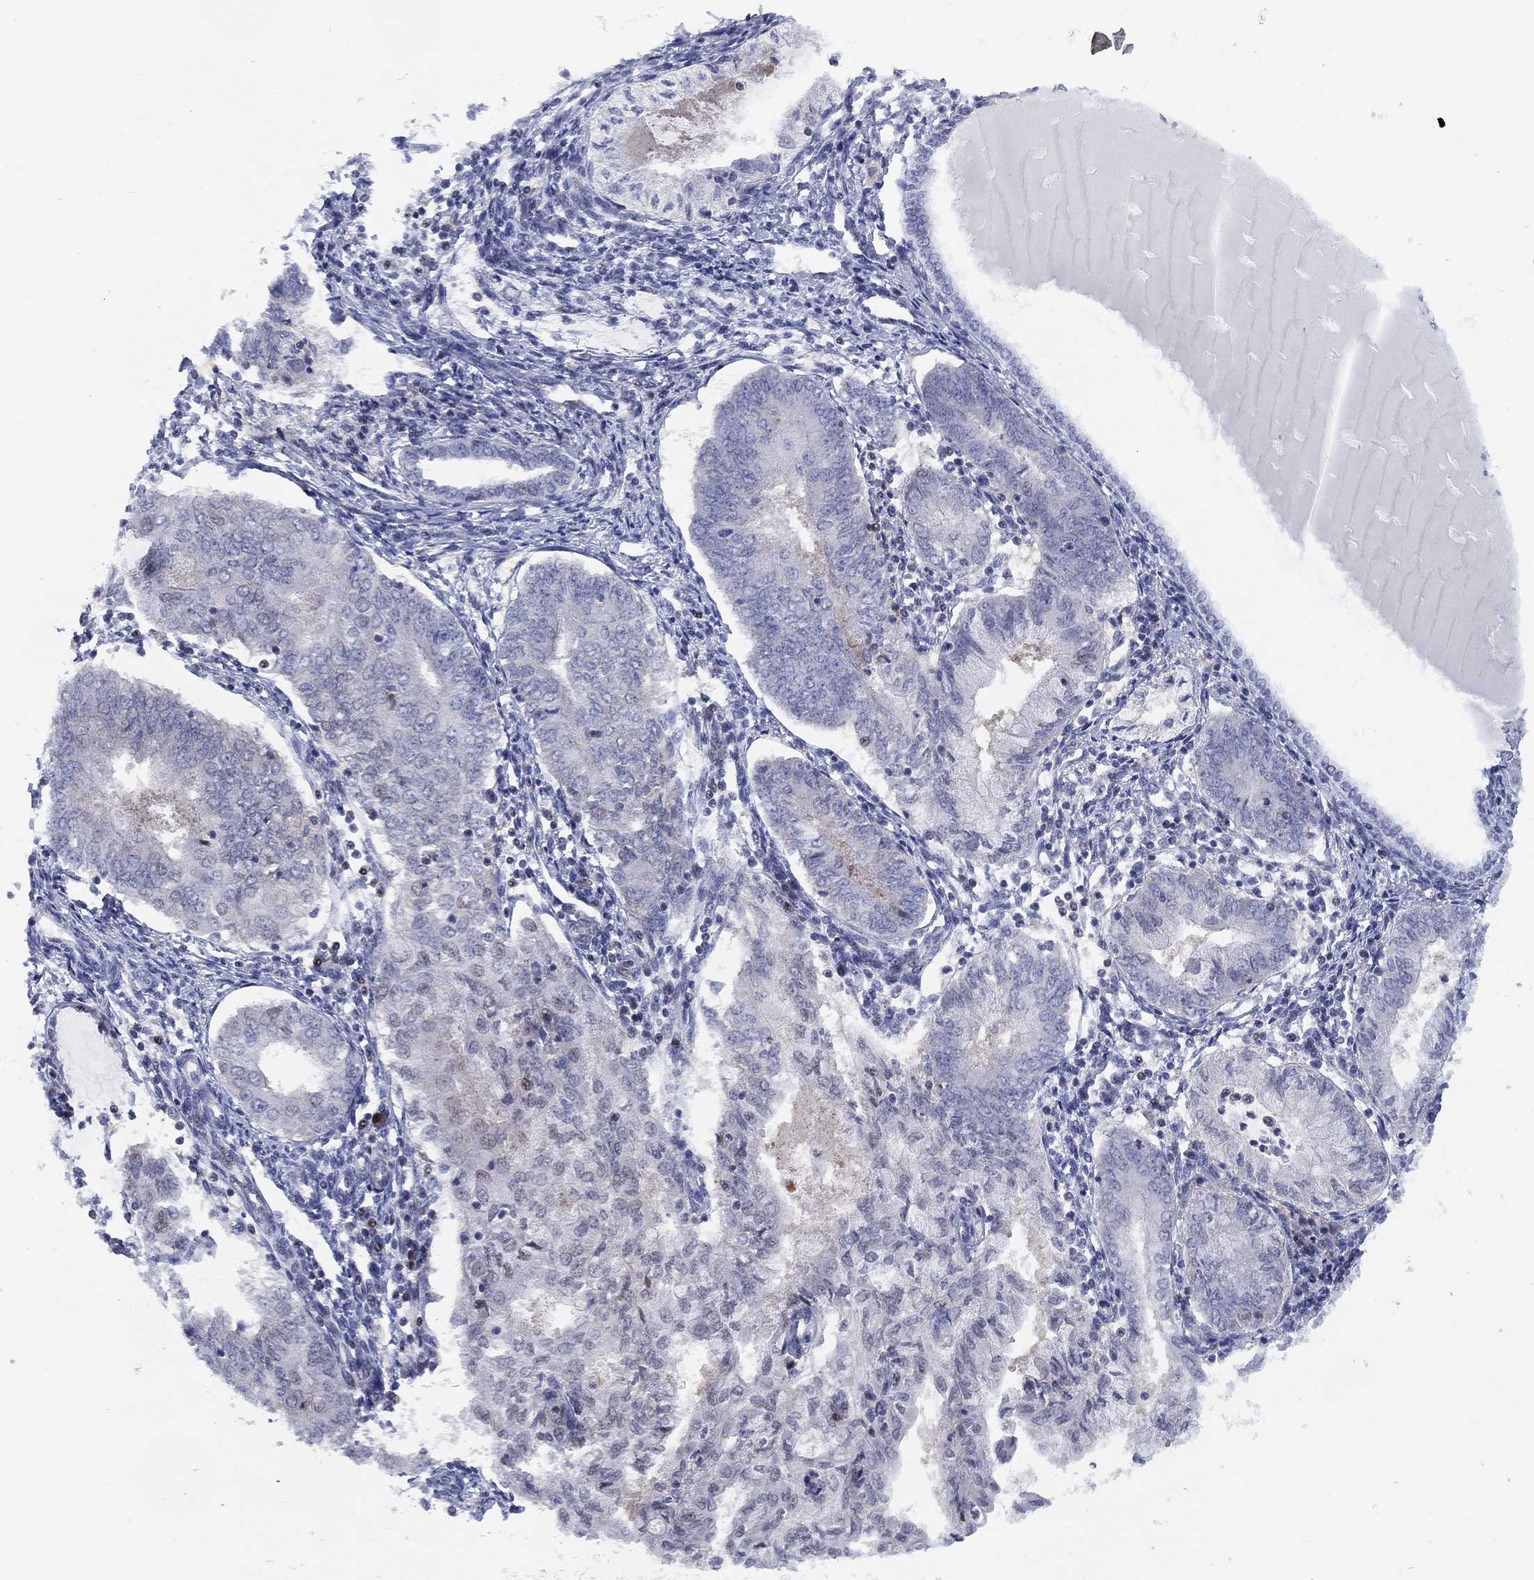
{"staining": {"intensity": "negative", "quantity": "none", "location": "none"}, "tissue": "endometrial cancer", "cell_type": "Tumor cells", "image_type": "cancer", "snomed": [{"axis": "morphology", "description": "Adenocarcinoma, NOS"}, {"axis": "topography", "description": "Endometrium"}], "caption": "Endometrial adenocarcinoma was stained to show a protein in brown. There is no significant expression in tumor cells.", "gene": "SLC4A4", "patient": {"sex": "female", "age": 68}}